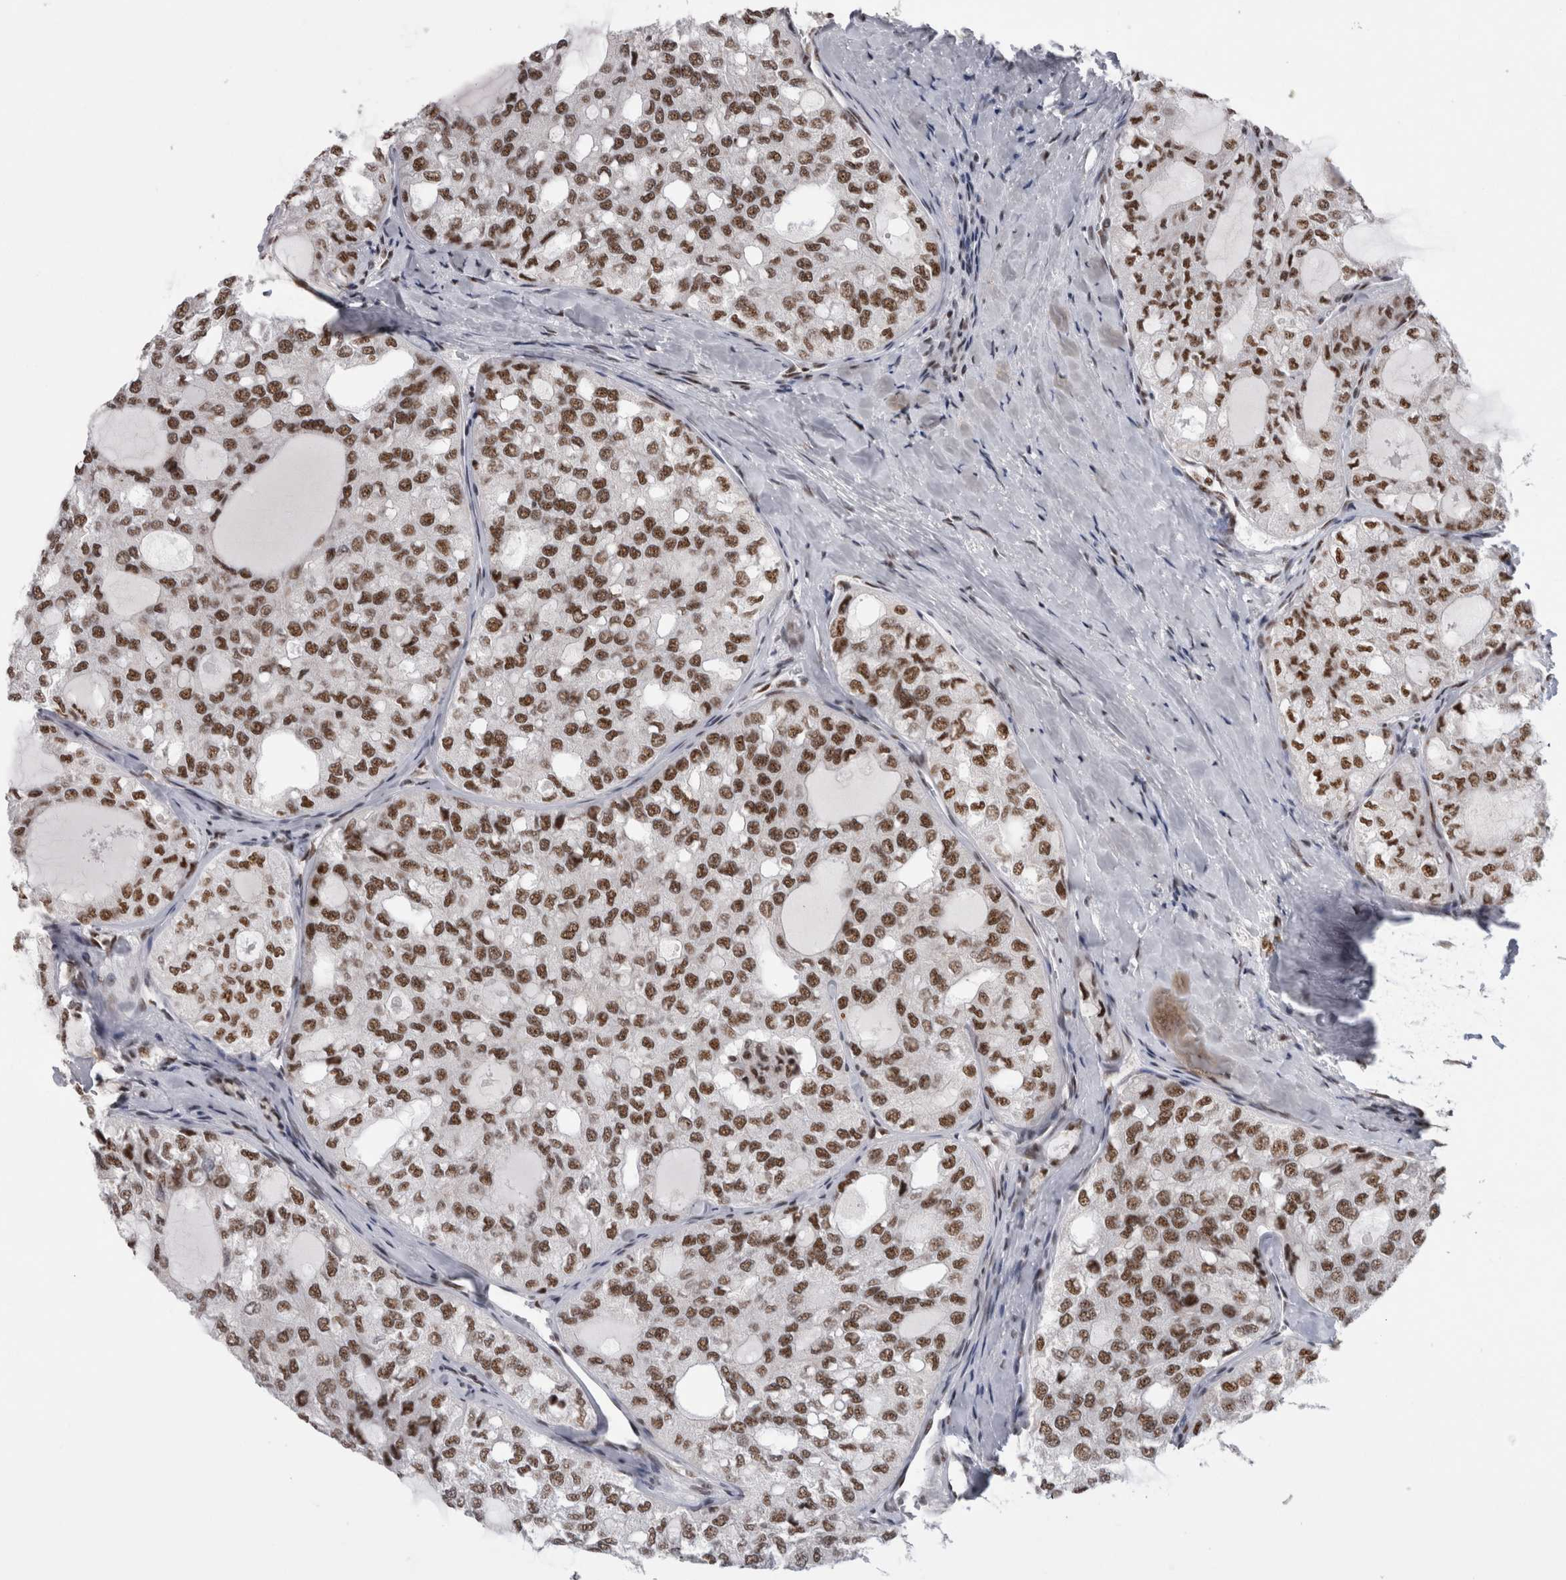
{"staining": {"intensity": "moderate", "quantity": ">75%", "location": "nuclear"}, "tissue": "thyroid cancer", "cell_type": "Tumor cells", "image_type": "cancer", "snomed": [{"axis": "morphology", "description": "Follicular adenoma carcinoma, NOS"}, {"axis": "topography", "description": "Thyroid gland"}], "caption": "Brown immunohistochemical staining in human thyroid cancer shows moderate nuclear expression in about >75% of tumor cells.", "gene": "CDK11A", "patient": {"sex": "male", "age": 75}}